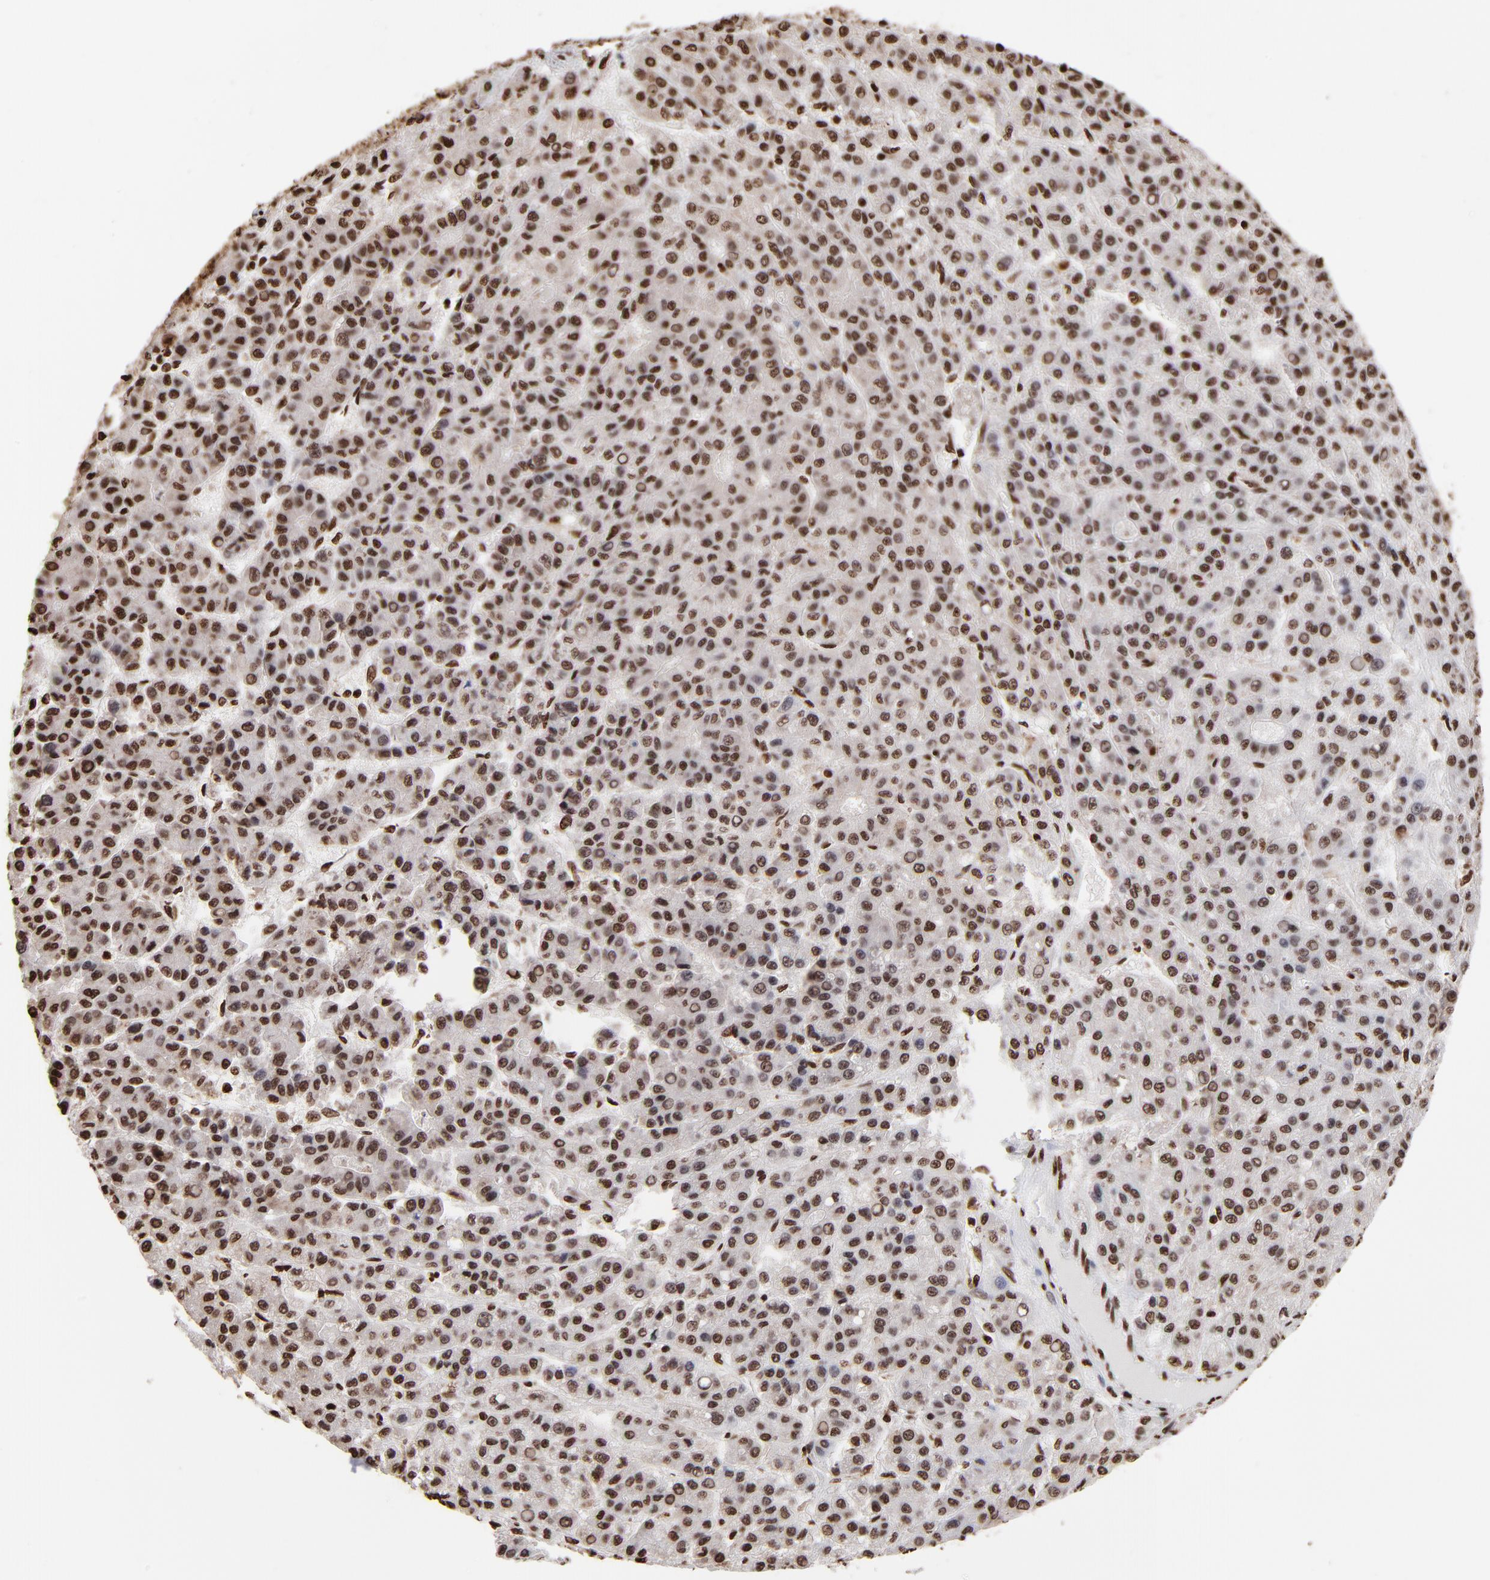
{"staining": {"intensity": "strong", "quantity": ">75%", "location": "nuclear"}, "tissue": "liver cancer", "cell_type": "Tumor cells", "image_type": "cancer", "snomed": [{"axis": "morphology", "description": "Carcinoma, Hepatocellular, NOS"}, {"axis": "topography", "description": "Liver"}], "caption": "Brown immunohistochemical staining in human liver cancer (hepatocellular carcinoma) displays strong nuclear expression in approximately >75% of tumor cells.", "gene": "ZNF544", "patient": {"sex": "male", "age": 70}}